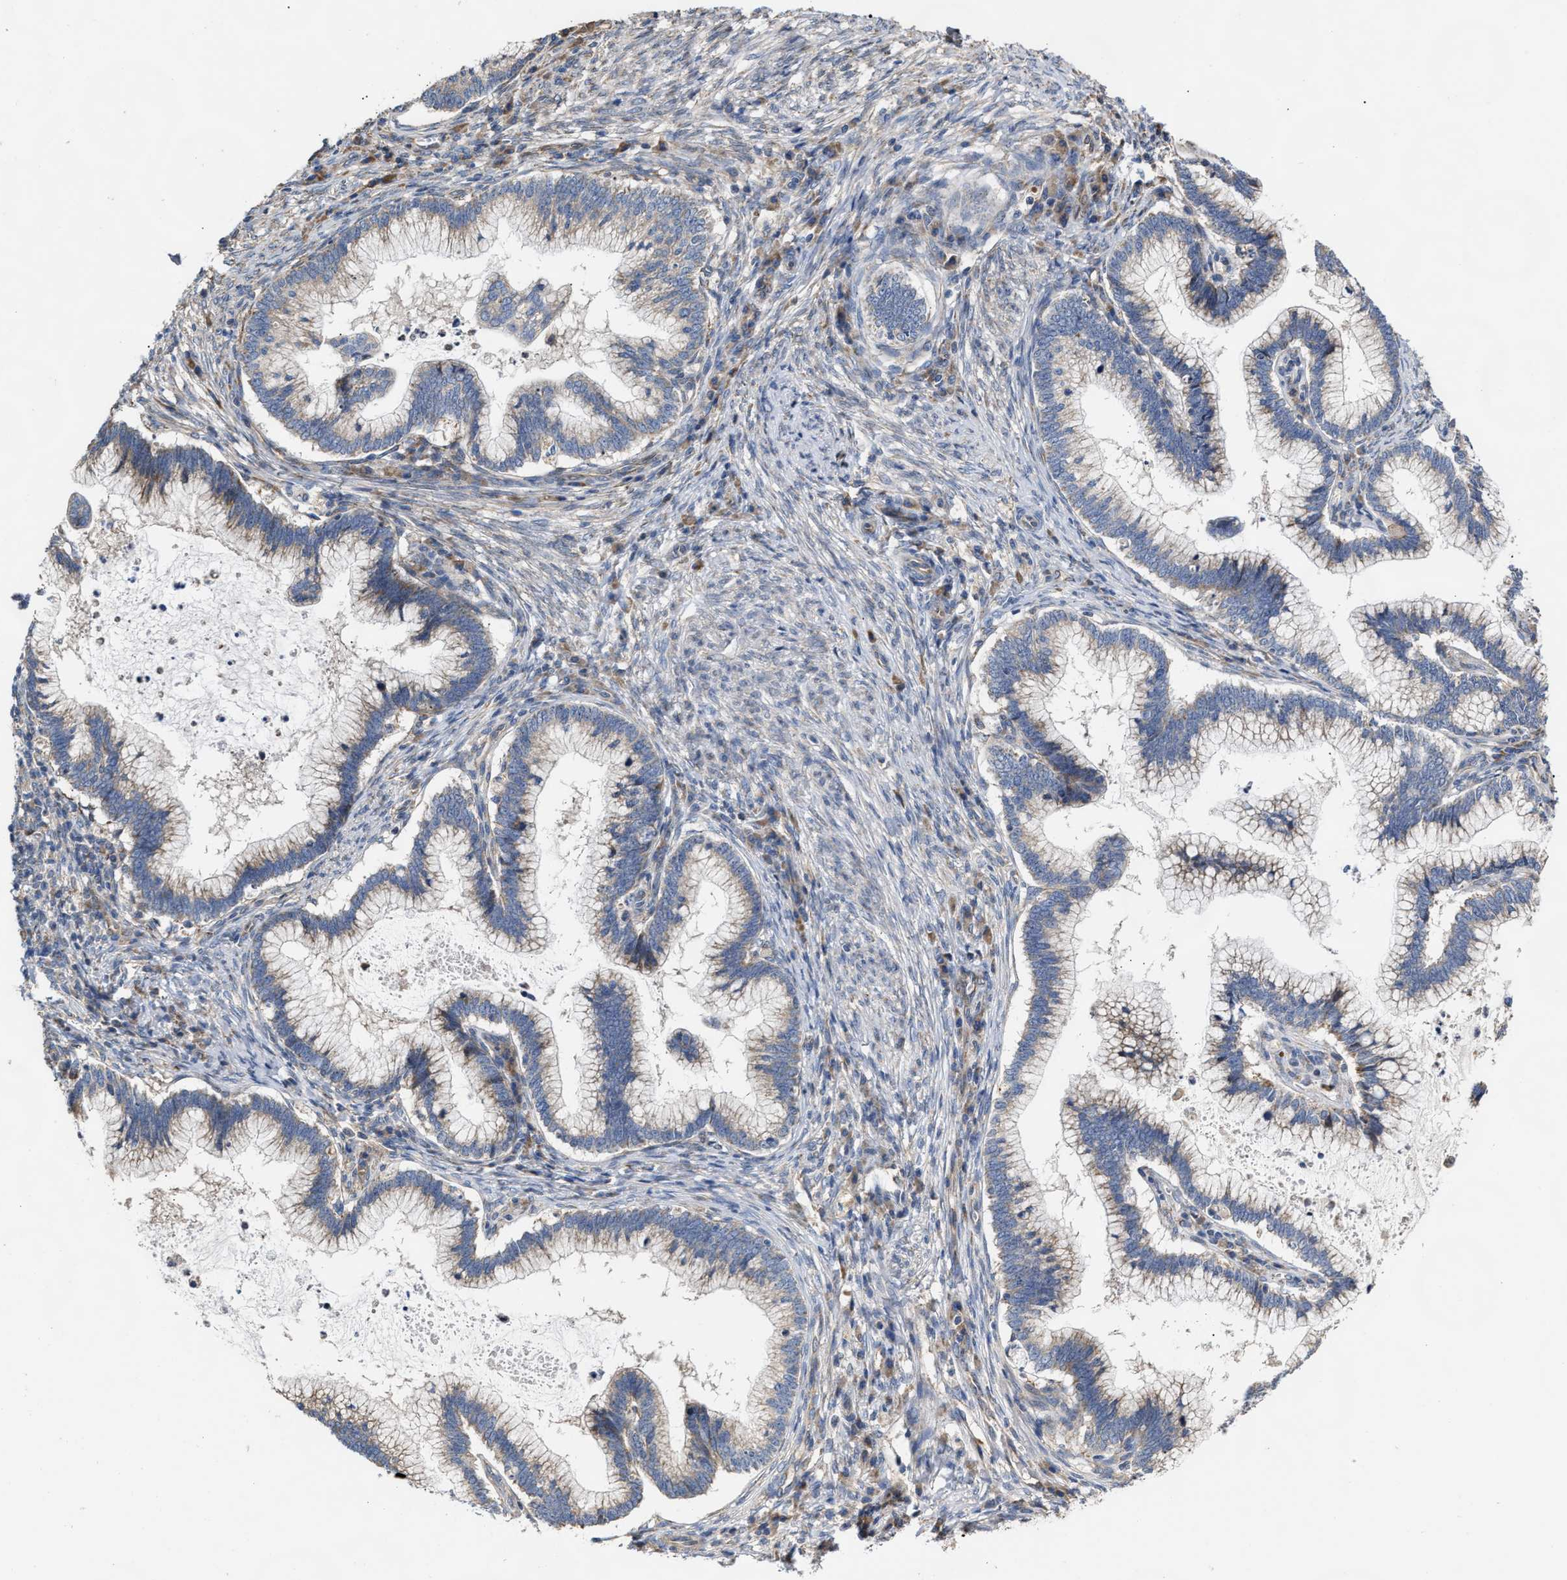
{"staining": {"intensity": "negative", "quantity": "none", "location": "none"}, "tissue": "cervical cancer", "cell_type": "Tumor cells", "image_type": "cancer", "snomed": [{"axis": "morphology", "description": "Adenocarcinoma, NOS"}, {"axis": "topography", "description": "Cervix"}], "caption": "Immunohistochemical staining of cervical cancer (adenocarcinoma) exhibits no significant staining in tumor cells. Nuclei are stained in blue.", "gene": "MALSU1", "patient": {"sex": "female", "age": 36}}